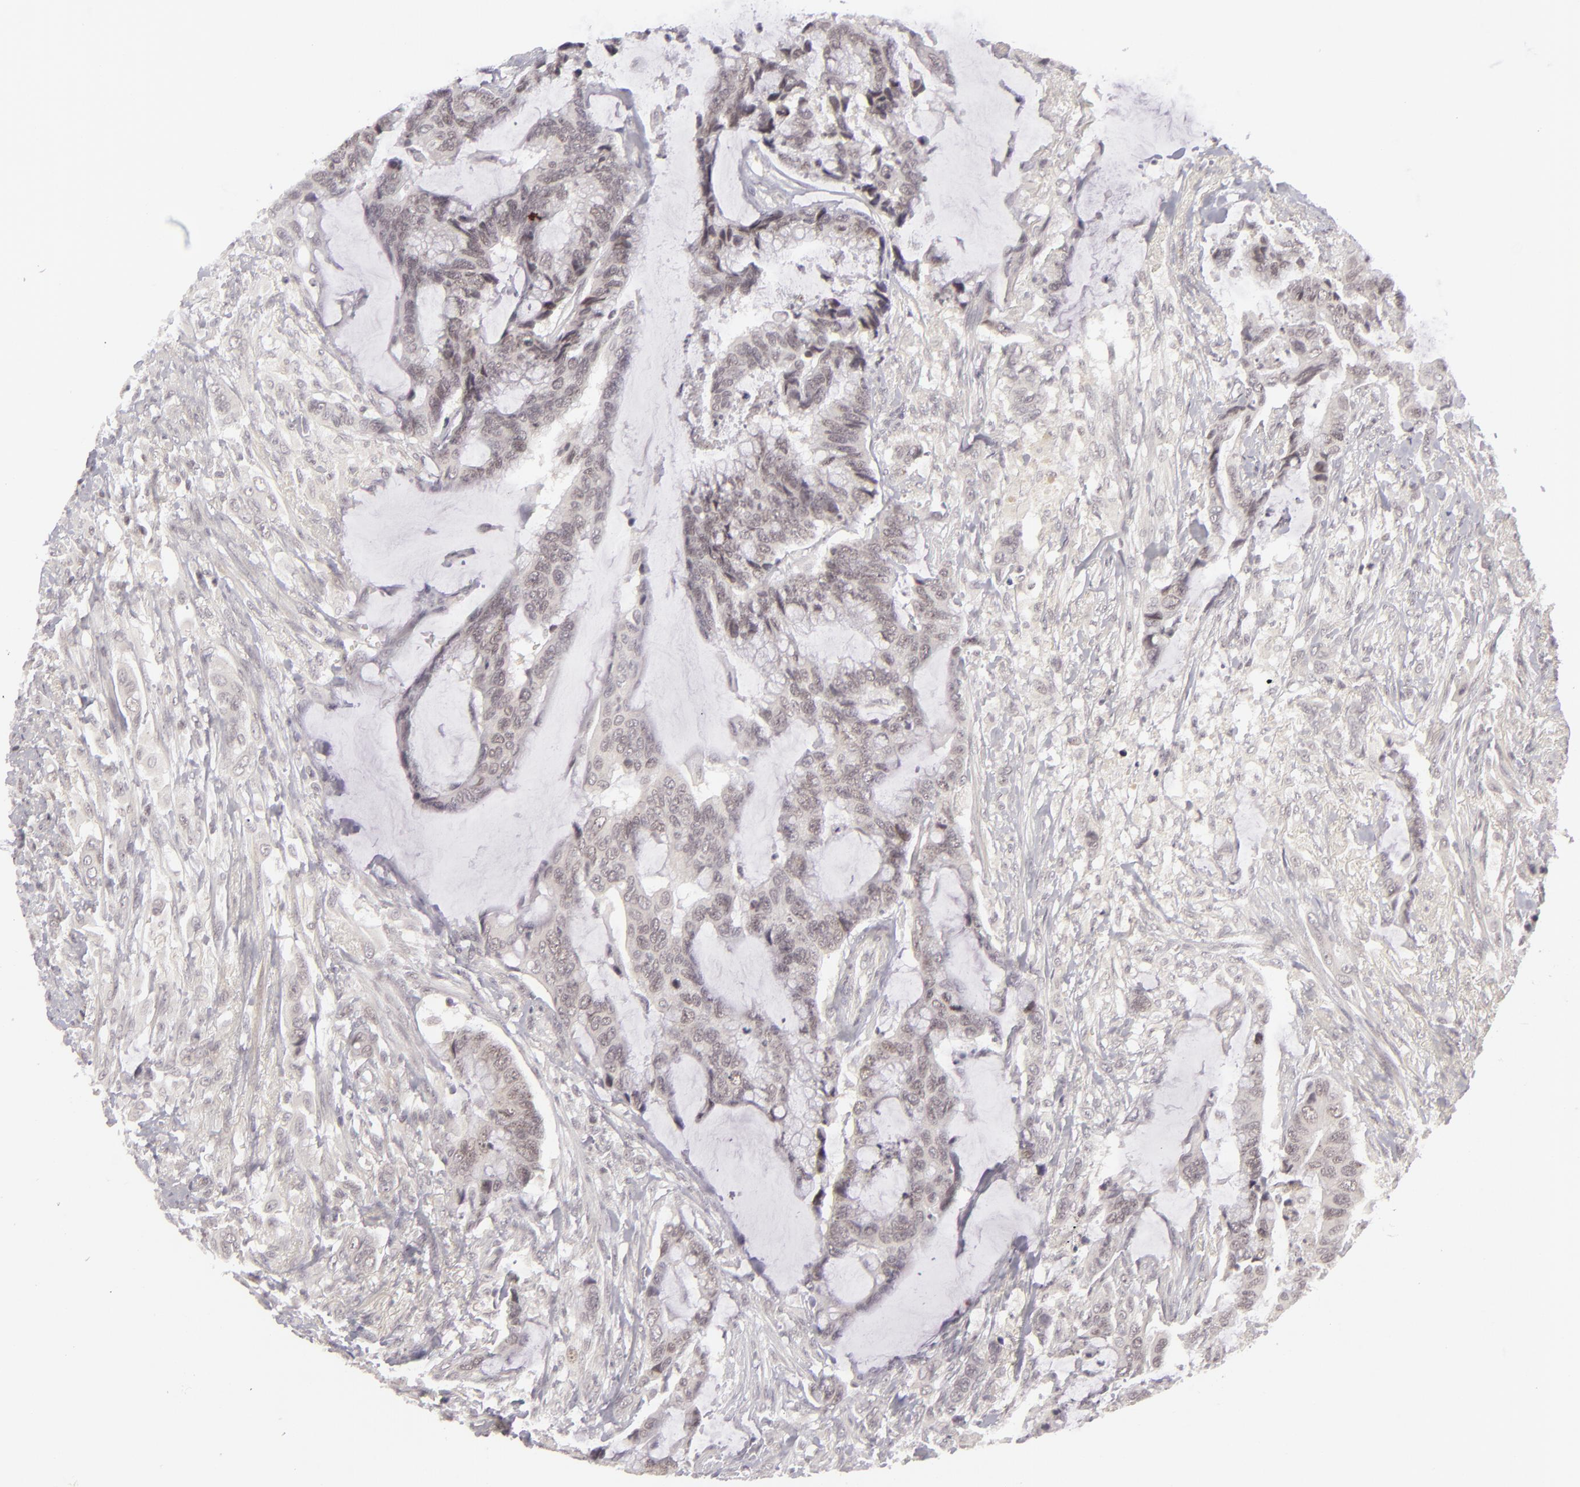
{"staining": {"intensity": "weak", "quantity": "<25%", "location": "nuclear"}, "tissue": "colorectal cancer", "cell_type": "Tumor cells", "image_type": "cancer", "snomed": [{"axis": "morphology", "description": "Adenocarcinoma, NOS"}, {"axis": "topography", "description": "Rectum"}], "caption": "Human colorectal cancer stained for a protein using immunohistochemistry displays no expression in tumor cells.", "gene": "DLG3", "patient": {"sex": "female", "age": 59}}